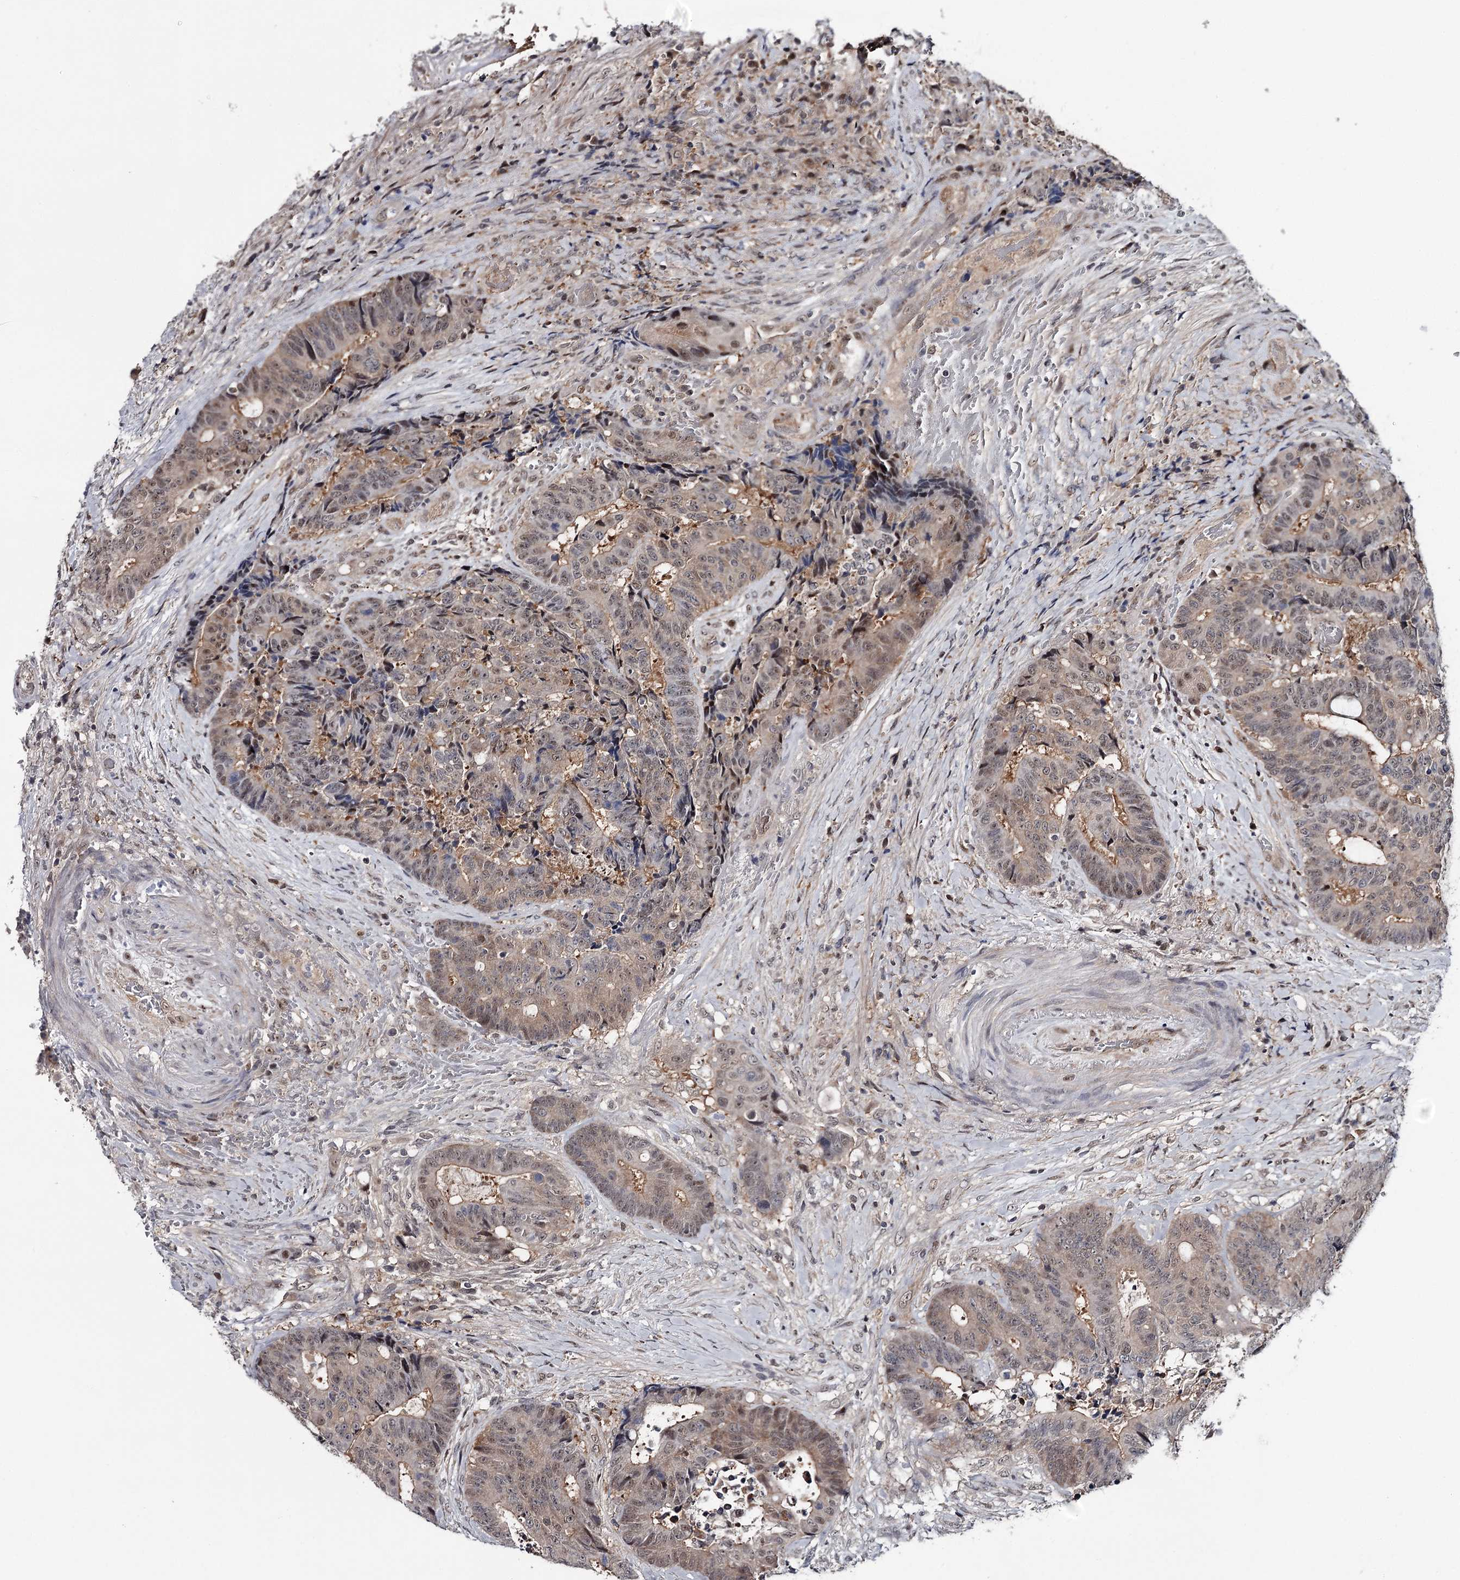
{"staining": {"intensity": "moderate", "quantity": "<25%", "location": "cytoplasmic/membranous,nuclear"}, "tissue": "colorectal cancer", "cell_type": "Tumor cells", "image_type": "cancer", "snomed": [{"axis": "morphology", "description": "Adenocarcinoma, NOS"}, {"axis": "topography", "description": "Rectum"}], "caption": "Immunohistochemical staining of adenocarcinoma (colorectal) demonstrates moderate cytoplasmic/membranous and nuclear protein staining in about <25% of tumor cells.", "gene": "GTSF1", "patient": {"sex": "male", "age": 69}}